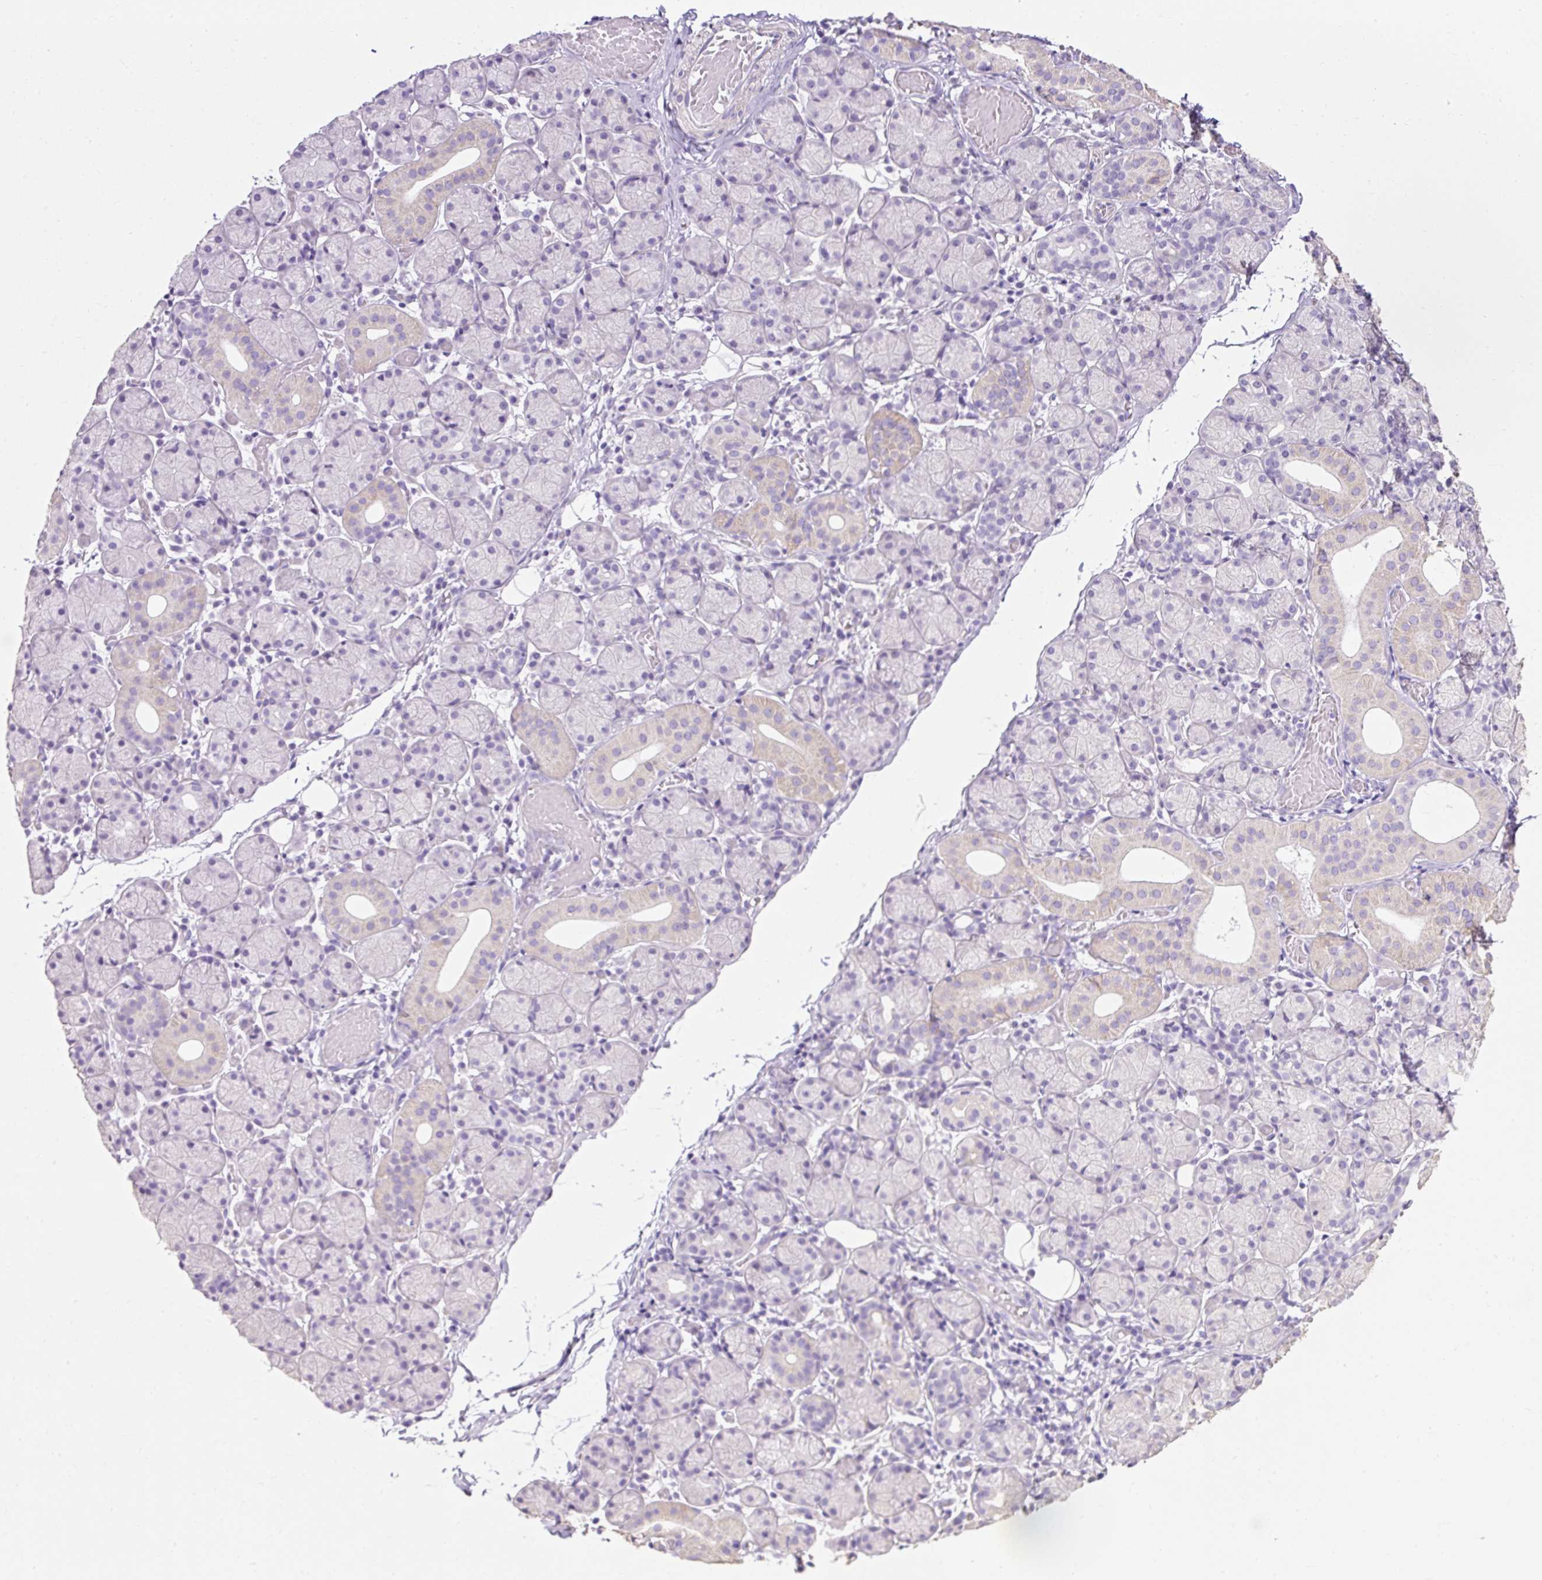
{"staining": {"intensity": "weak", "quantity": "<25%", "location": "cytoplasmic/membranous"}, "tissue": "salivary gland", "cell_type": "Glandular cells", "image_type": "normal", "snomed": [{"axis": "morphology", "description": "Normal tissue, NOS"}, {"axis": "topography", "description": "Salivary gland"}], "caption": "DAB (3,3'-diaminobenzidine) immunohistochemical staining of normal human salivary gland shows no significant expression in glandular cells.", "gene": "C2CD4C", "patient": {"sex": "female", "age": 24}}